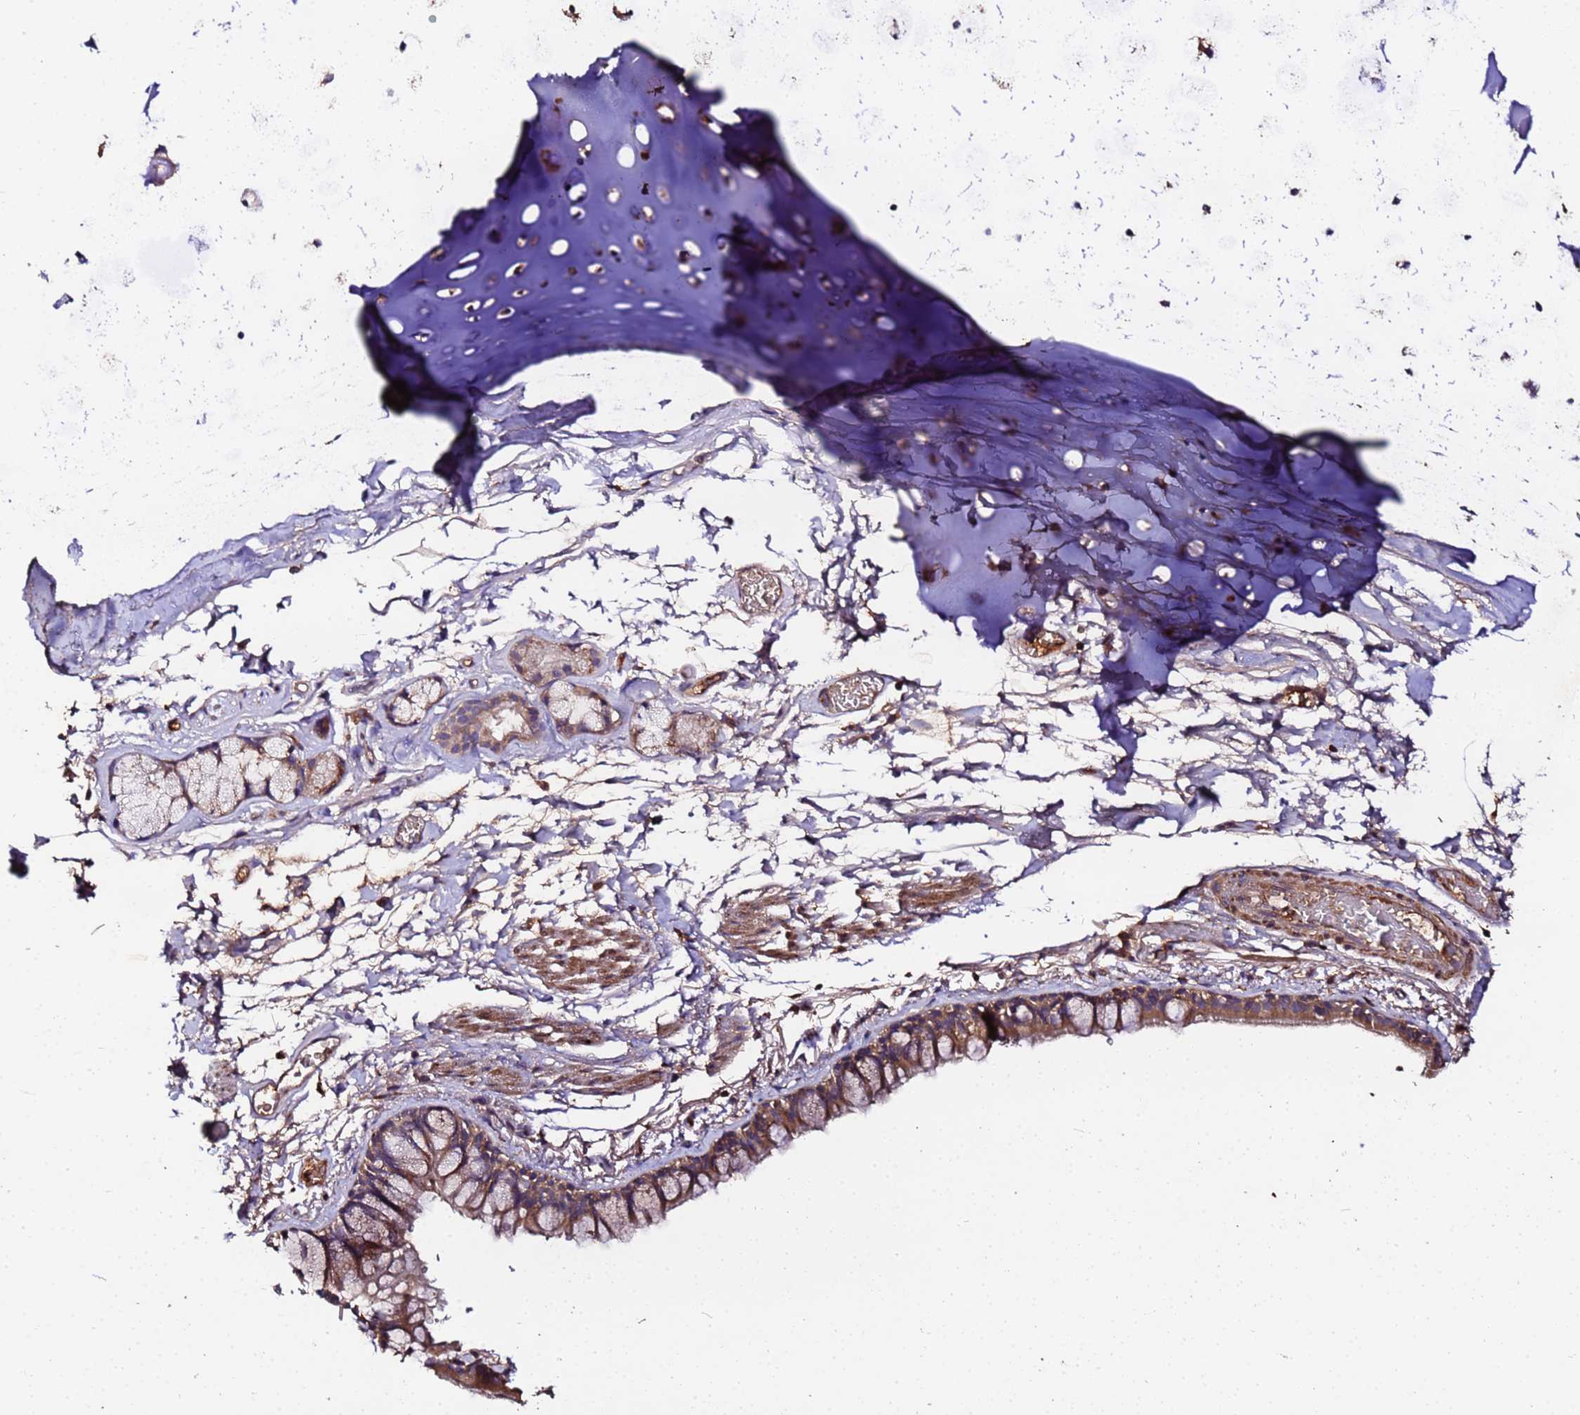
{"staining": {"intensity": "moderate", "quantity": ">75%", "location": "cytoplasmic/membranous"}, "tissue": "bronchus", "cell_type": "Respiratory epithelial cells", "image_type": "normal", "snomed": [{"axis": "morphology", "description": "Normal tissue, NOS"}, {"axis": "topography", "description": "Cartilage tissue"}], "caption": "Immunohistochemistry micrograph of benign bronchus: human bronchus stained using IHC exhibits medium levels of moderate protein expression localized specifically in the cytoplasmic/membranous of respiratory epithelial cells, appearing as a cytoplasmic/membranous brown color.", "gene": "MTERF1", "patient": {"sex": "male", "age": 63}}